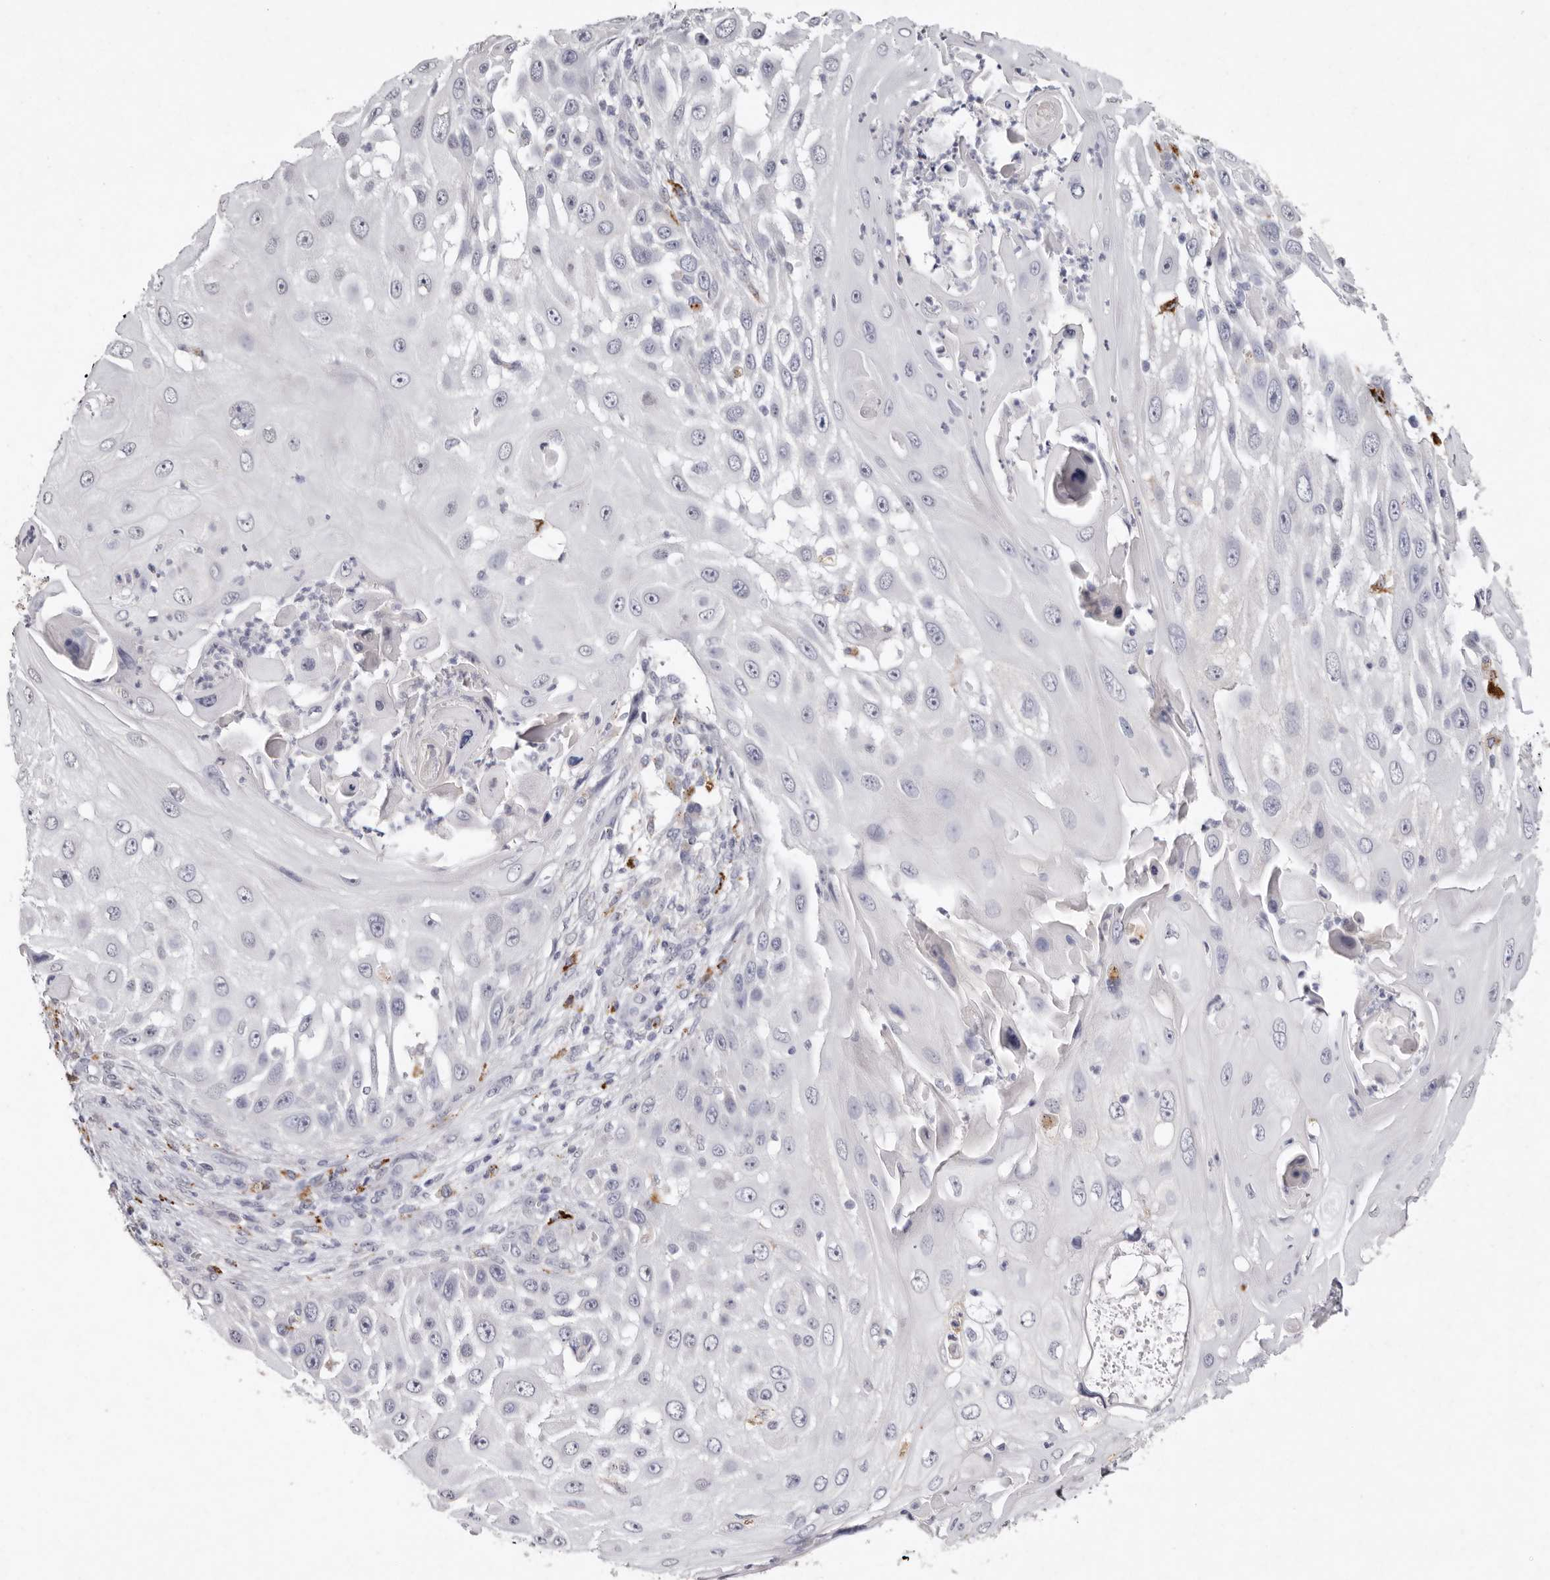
{"staining": {"intensity": "negative", "quantity": "none", "location": "none"}, "tissue": "skin cancer", "cell_type": "Tumor cells", "image_type": "cancer", "snomed": [{"axis": "morphology", "description": "Squamous cell carcinoma, NOS"}, {"axis": "topography", "description": "Skin"}], "caption": "Immunohistochemistry (IHC) of human skin cancer shows no staining in tumor cells. (DAB immunohistochemistry (IHC), high magnification).", "gene": "FAM185A", "patient": {"sex": "female", "age": 44}}